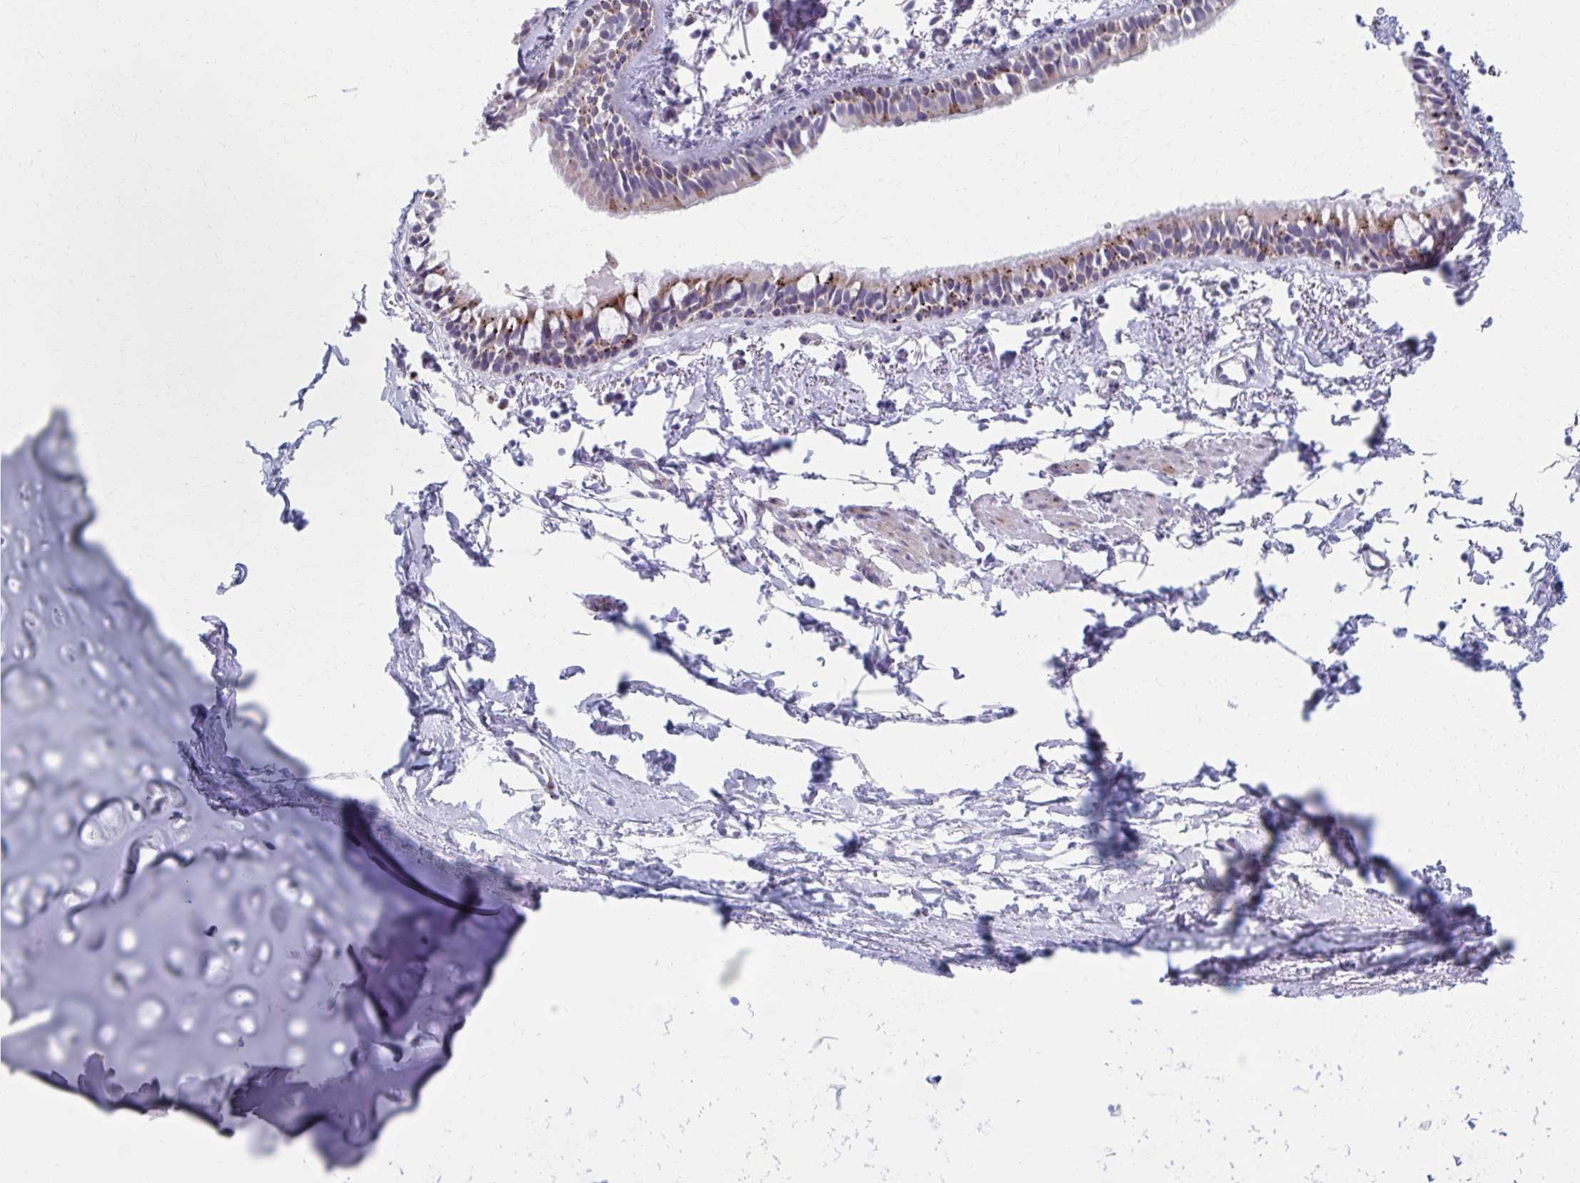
{"staining": {"intensity": "weak", "quantity": "25%-75%", "location": "cytoplasmic/membranous"}, "tissue": "bronchus", "cell_type": "Respiratory epithelial cells", "image_type": "normal", "snomed": [{"axis": "morphology", "description": "Normal tissue, NOS"}, {"axis": "topography", "description": "Cartilage tissue"}, {"axis": "topography", "description": "Bronchus"}, {"axis": "topography", "description": "Peripheral nerve tissue"}], "caption": "Protein staining of normal bronchus shows weak cytoplasmic/membranous positivity in about 25%-75% of respiratory epithelial cells.", "gene": "OLFM2", "patient": {"sex": "female", "age": 59}}